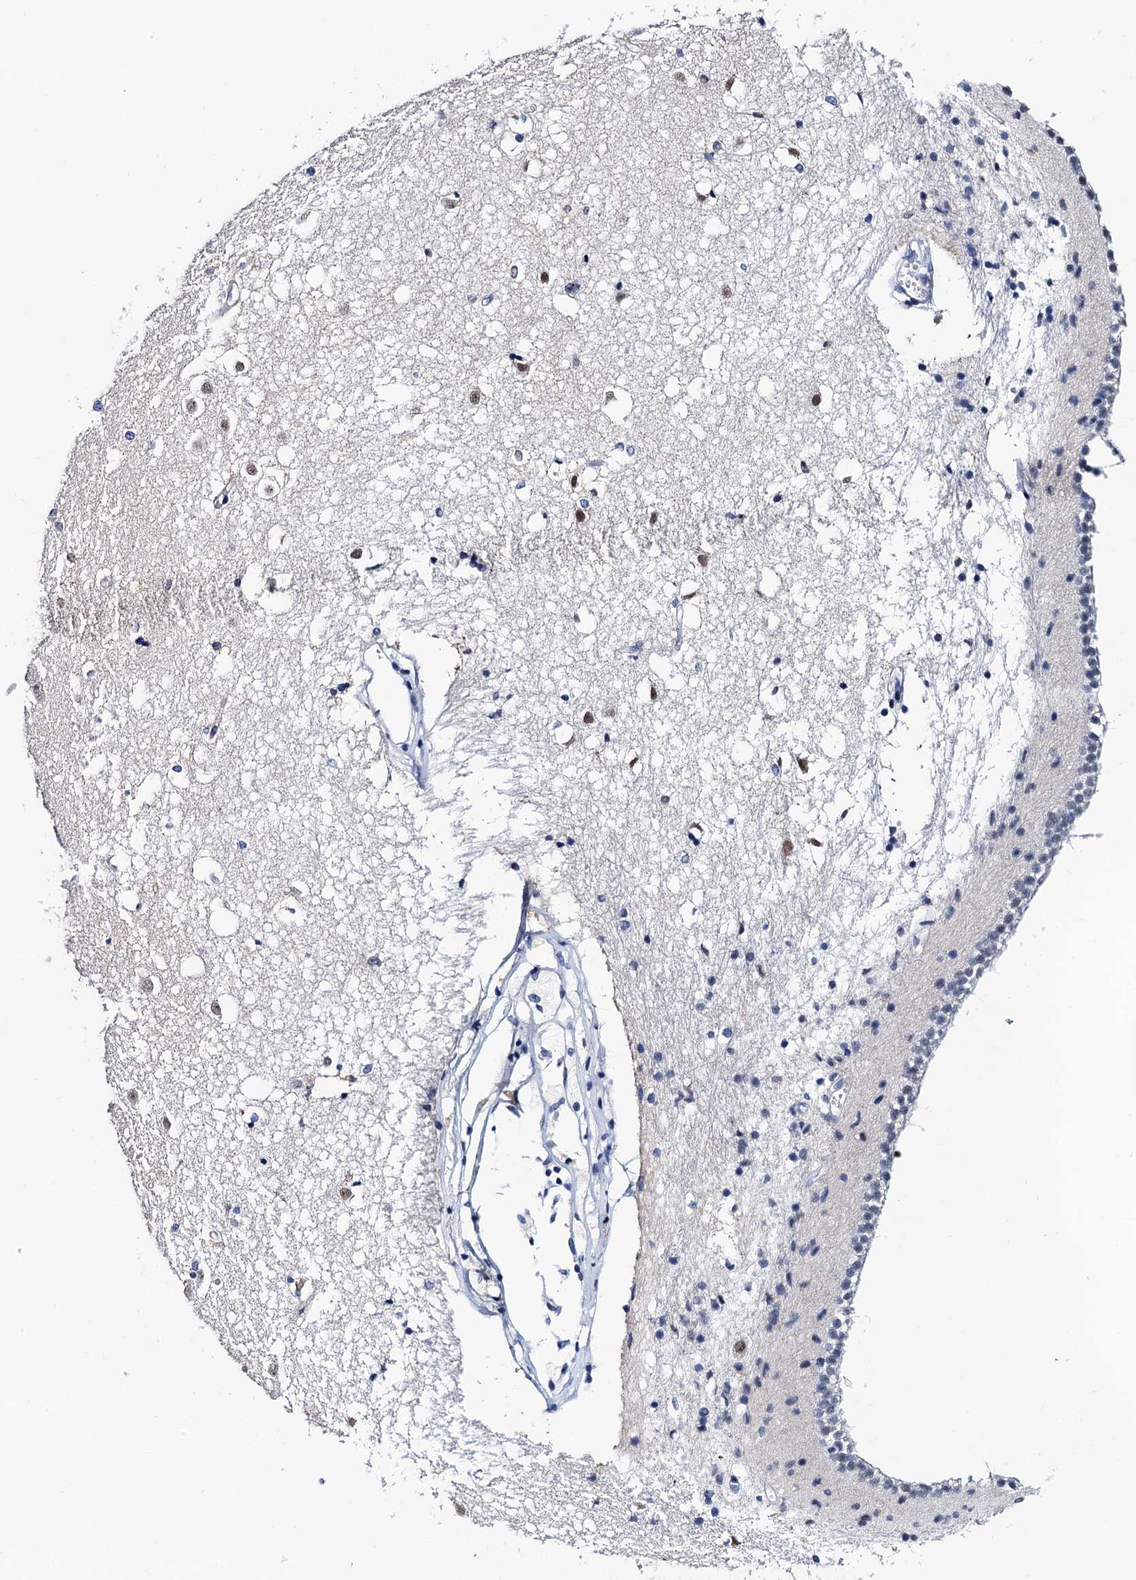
{"staining": {"intensity": "negative", "quantity": "none", "location": "none"}, "tissue": "caudate", "cell_type": "Glial cells", "image_type": "normal", "snomed": [{"axis": "morphology", "description": "Normal tissue, NOS"}, {"axis": "topography", "description": "Lateral ventricle wall"}], "caption": "This image is of normal caudate stained with immunohistochemistry (IHC) to label a protein in brown with the nuclei are counter-stained blue. There is no staining in glial cells.", "gene": "SLC7A10", "patient": {"sex": "male", "age": 45}}